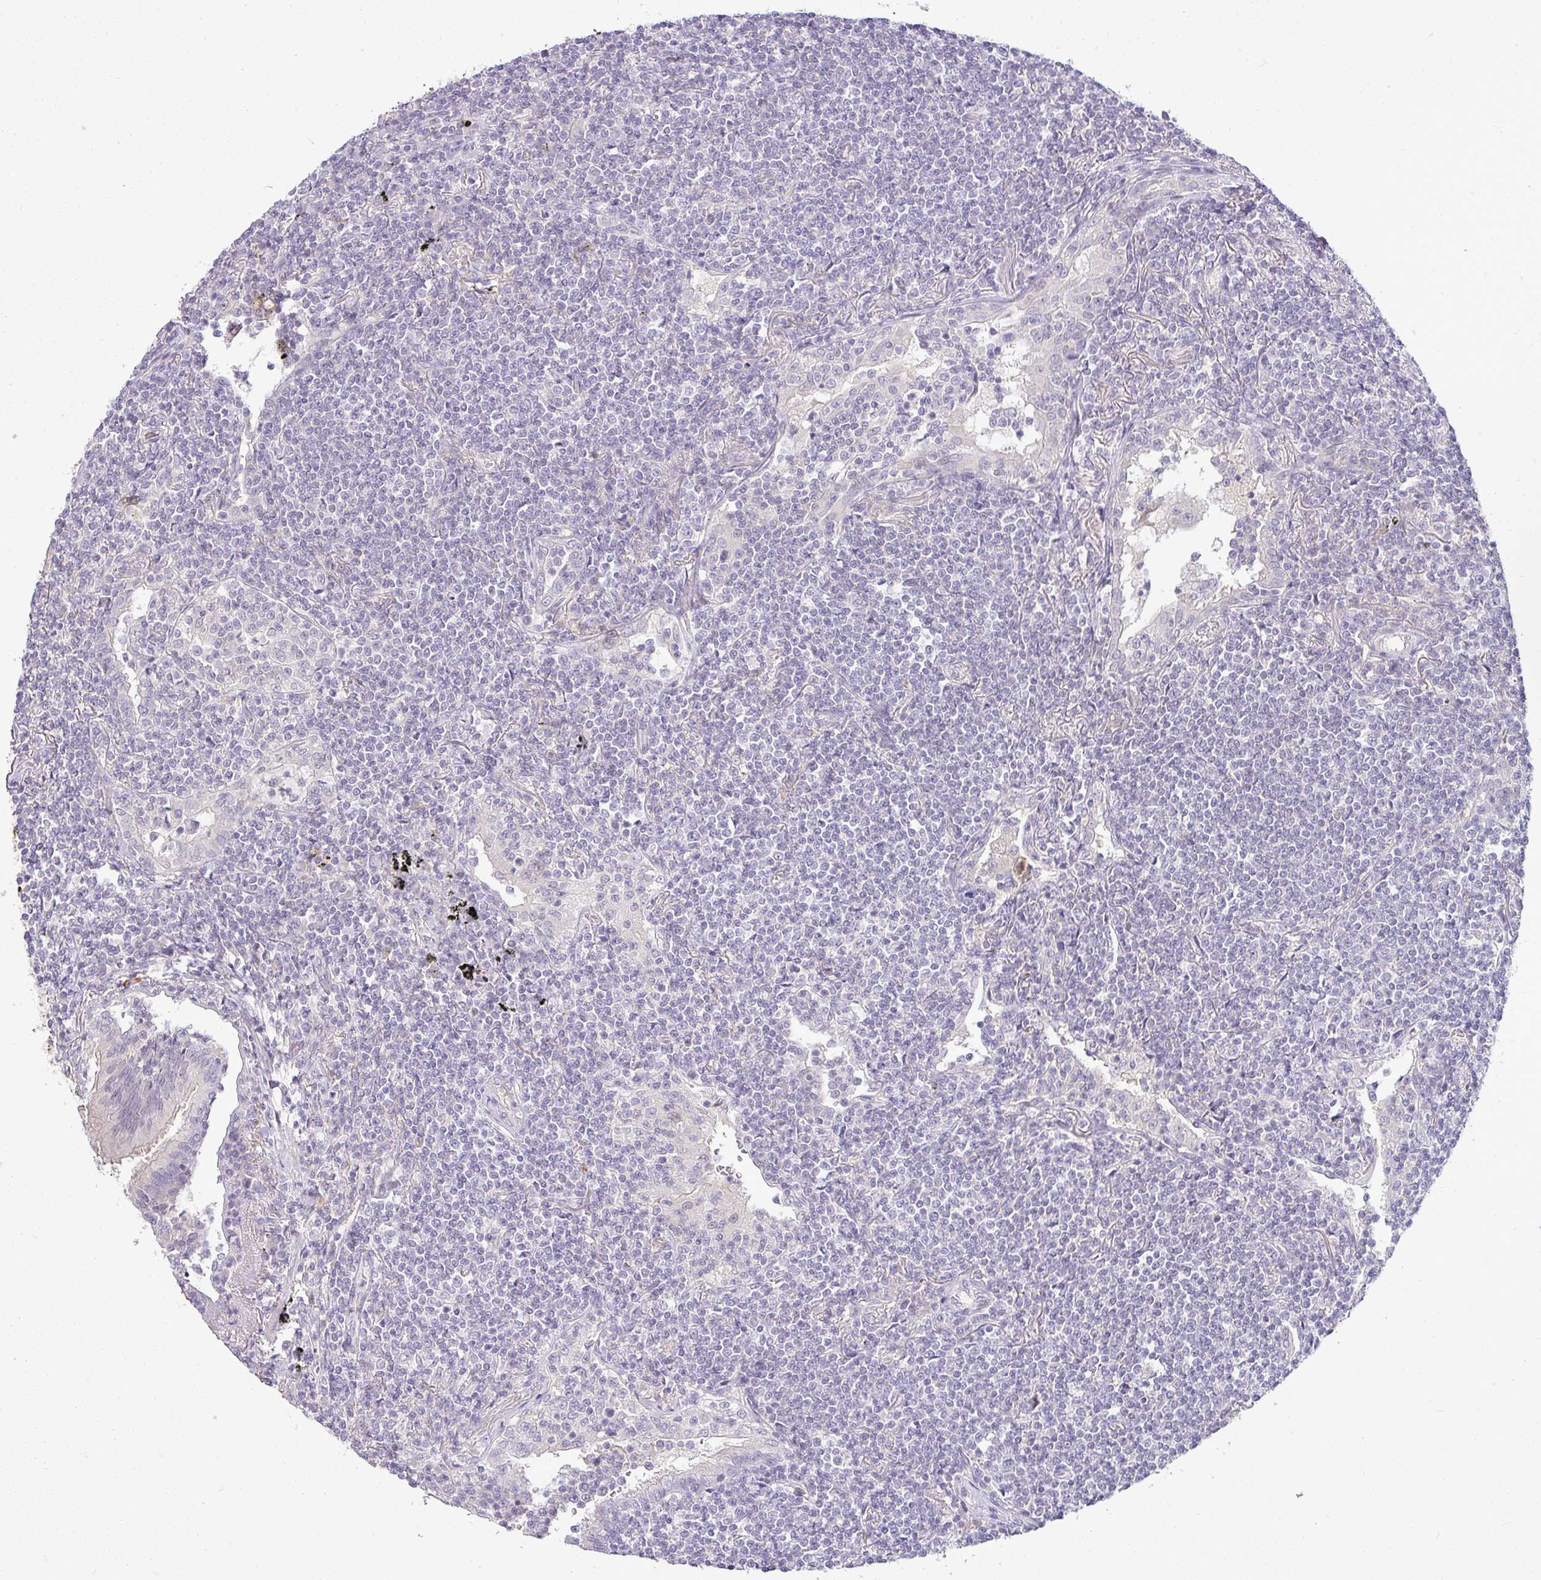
{"staining": {"intensity": "negative", "quantity": "none", "location": "none"}, "tissue": "lymphoma", "cell_type": "Tumor cells", "image_type": "cancer", "snomed": [{"axis": "morphology", "description": "Malignant lymphoma, non-Hodgkin's type, Low grade"}, {"axis": "topography", "description": "Lung"}], "caption": "This is a histopathology image of immunohistochemistry staining of lymphoma, which shows no expression in tumor cells. (DAB IHC, high magnification).", "gene": "APOM", "patient": {"sex": "female", "age": 71}}